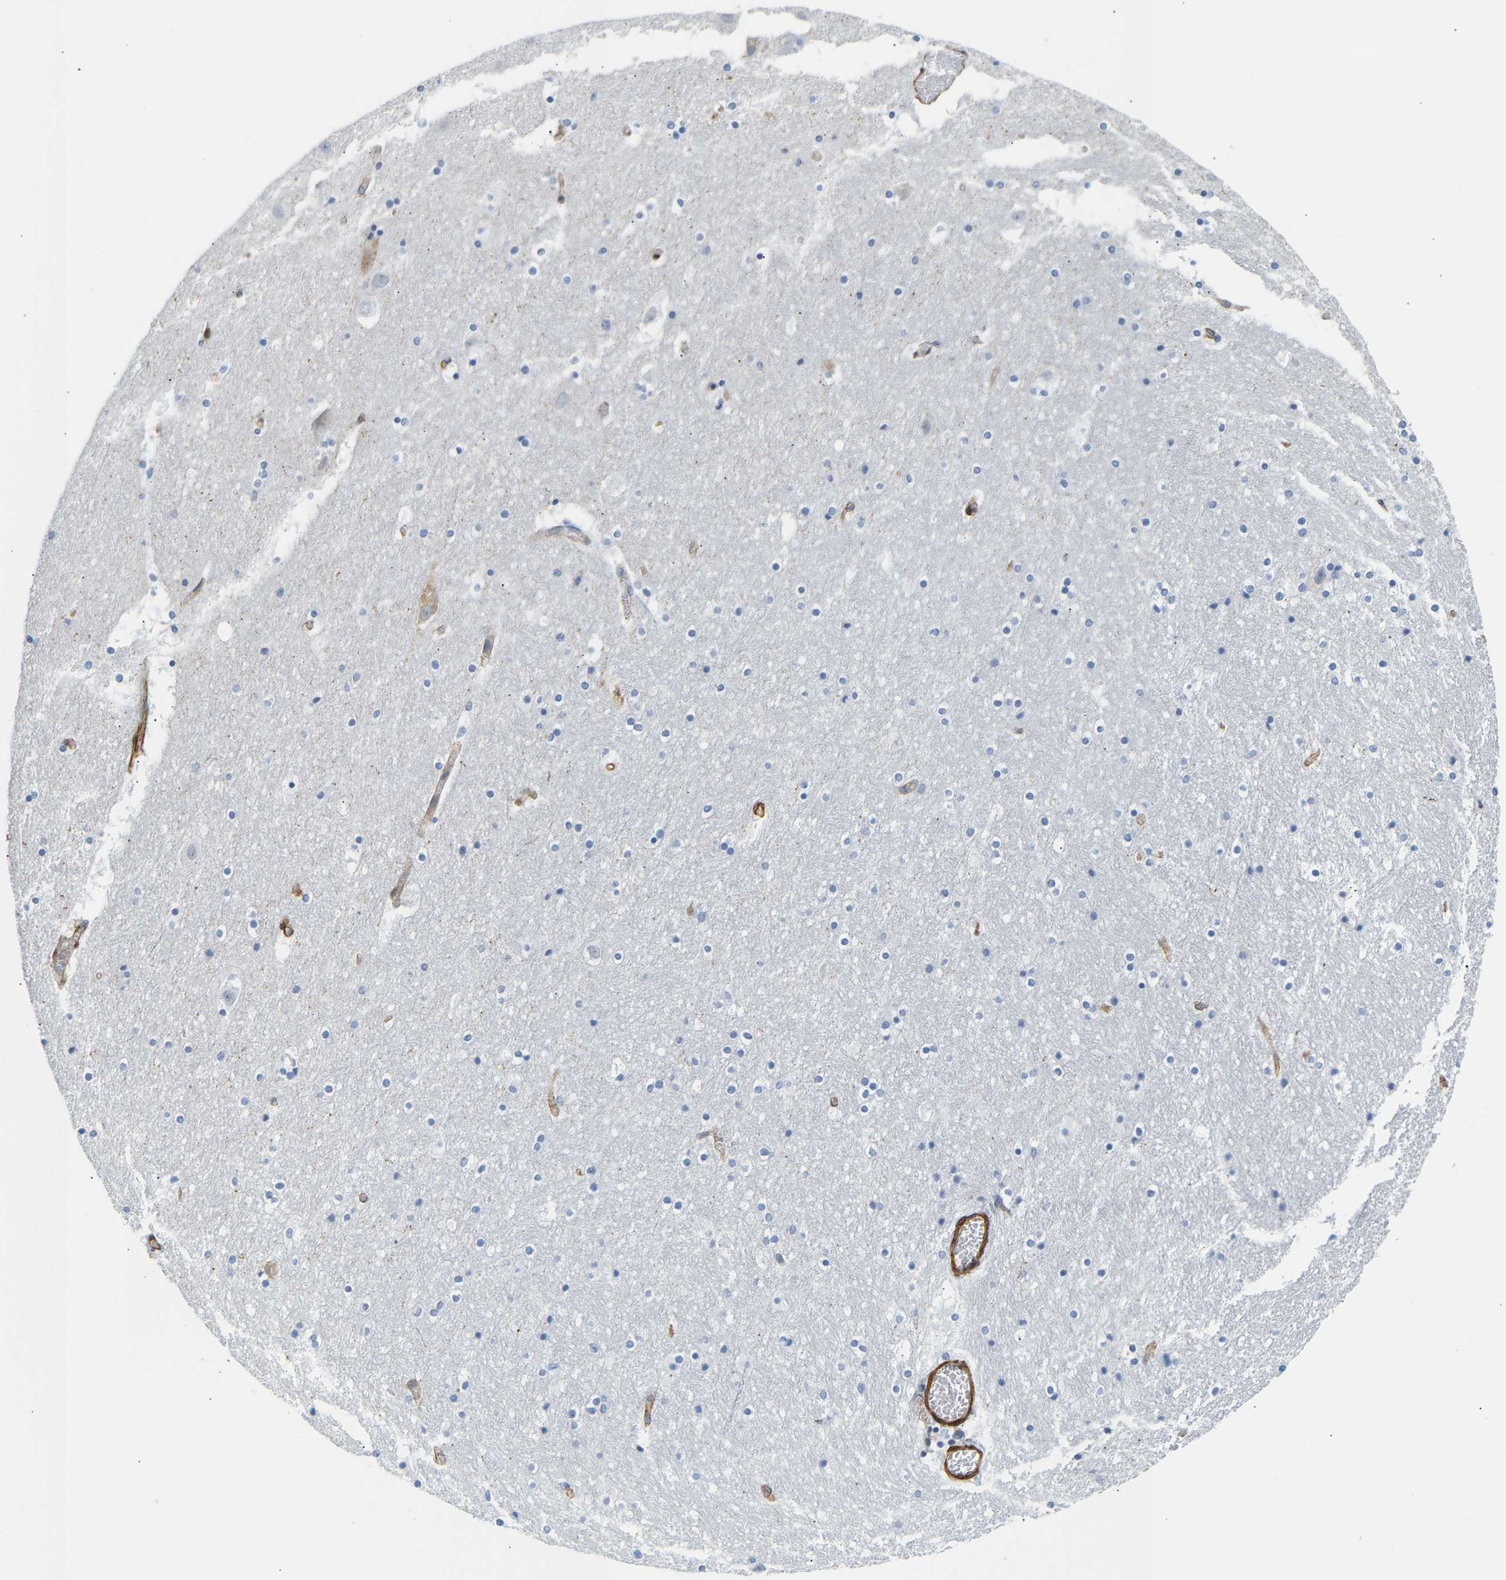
{"staining": {"intensity": "negative", "quantity": "none", "location": "none"}, "tissue": "hippocampus", "cell_type": "Glial cells", "image_type": "normal", "snomed": [{"axis": "morphology", "description": "Normal tissue, NOS"}, {"axis": "topography", "description": "Hippocampus"}], "caption": "The micrograph exhibits no significant positivity in glial cells of hippocampus.", "gene": "PAWR", "patient": {"sex": "male", "age": 45}}